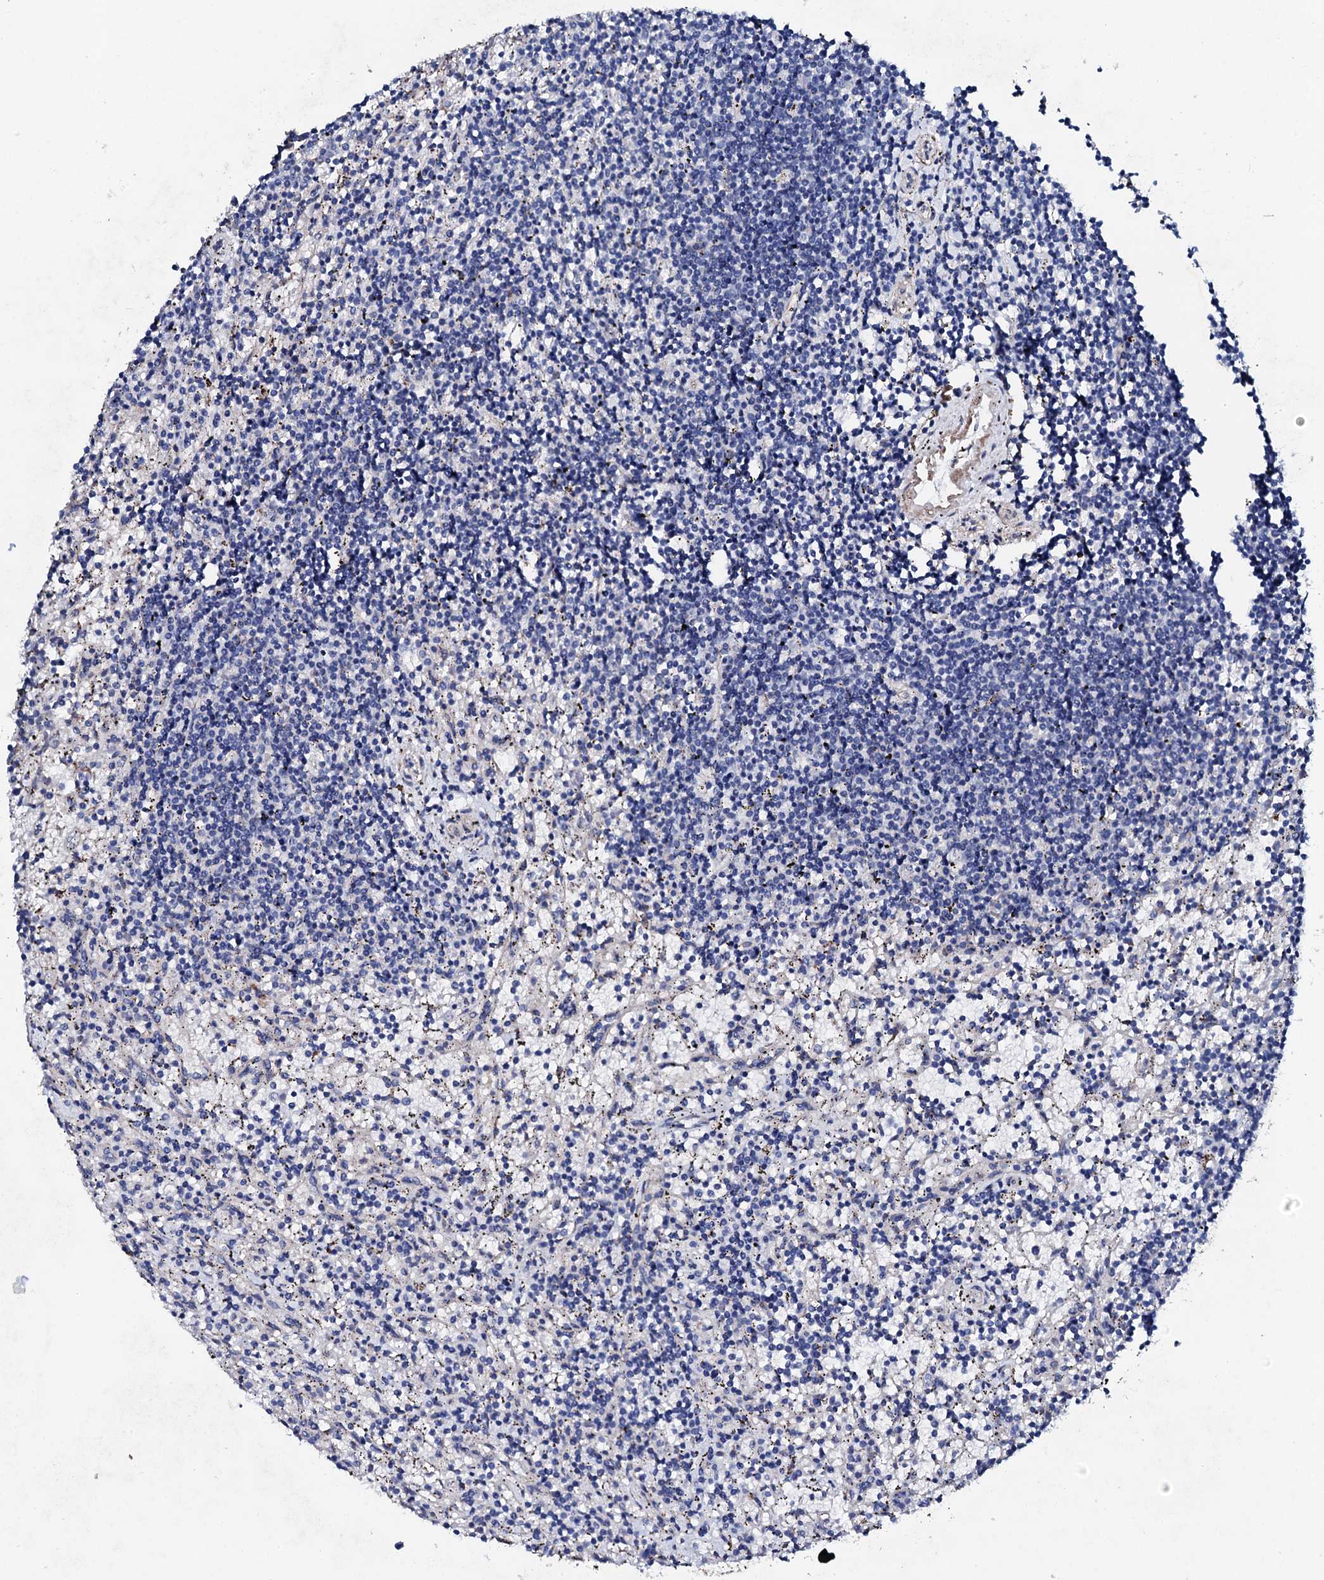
{"staining": {"intensity": "negative", "quantity": "none", "location": "none"}, "tissue": "lymphoma", "cell_type": "Tumor cells", "image_type": "cancer", "snomed": [{"axis": "morphology", "description": "Malignant lymphoma, non-Hodgkin's type, Low grade"}, {"axis": "topography", "description": "Spleen"}], "caption": "High power microscopy micrograph of an immunohistochemistry (IHC) image of lymphoma, revealing no significant staining in tumor cells.", "gene": "KLHL32", "patient": {"sex": "male", "age": 76}}